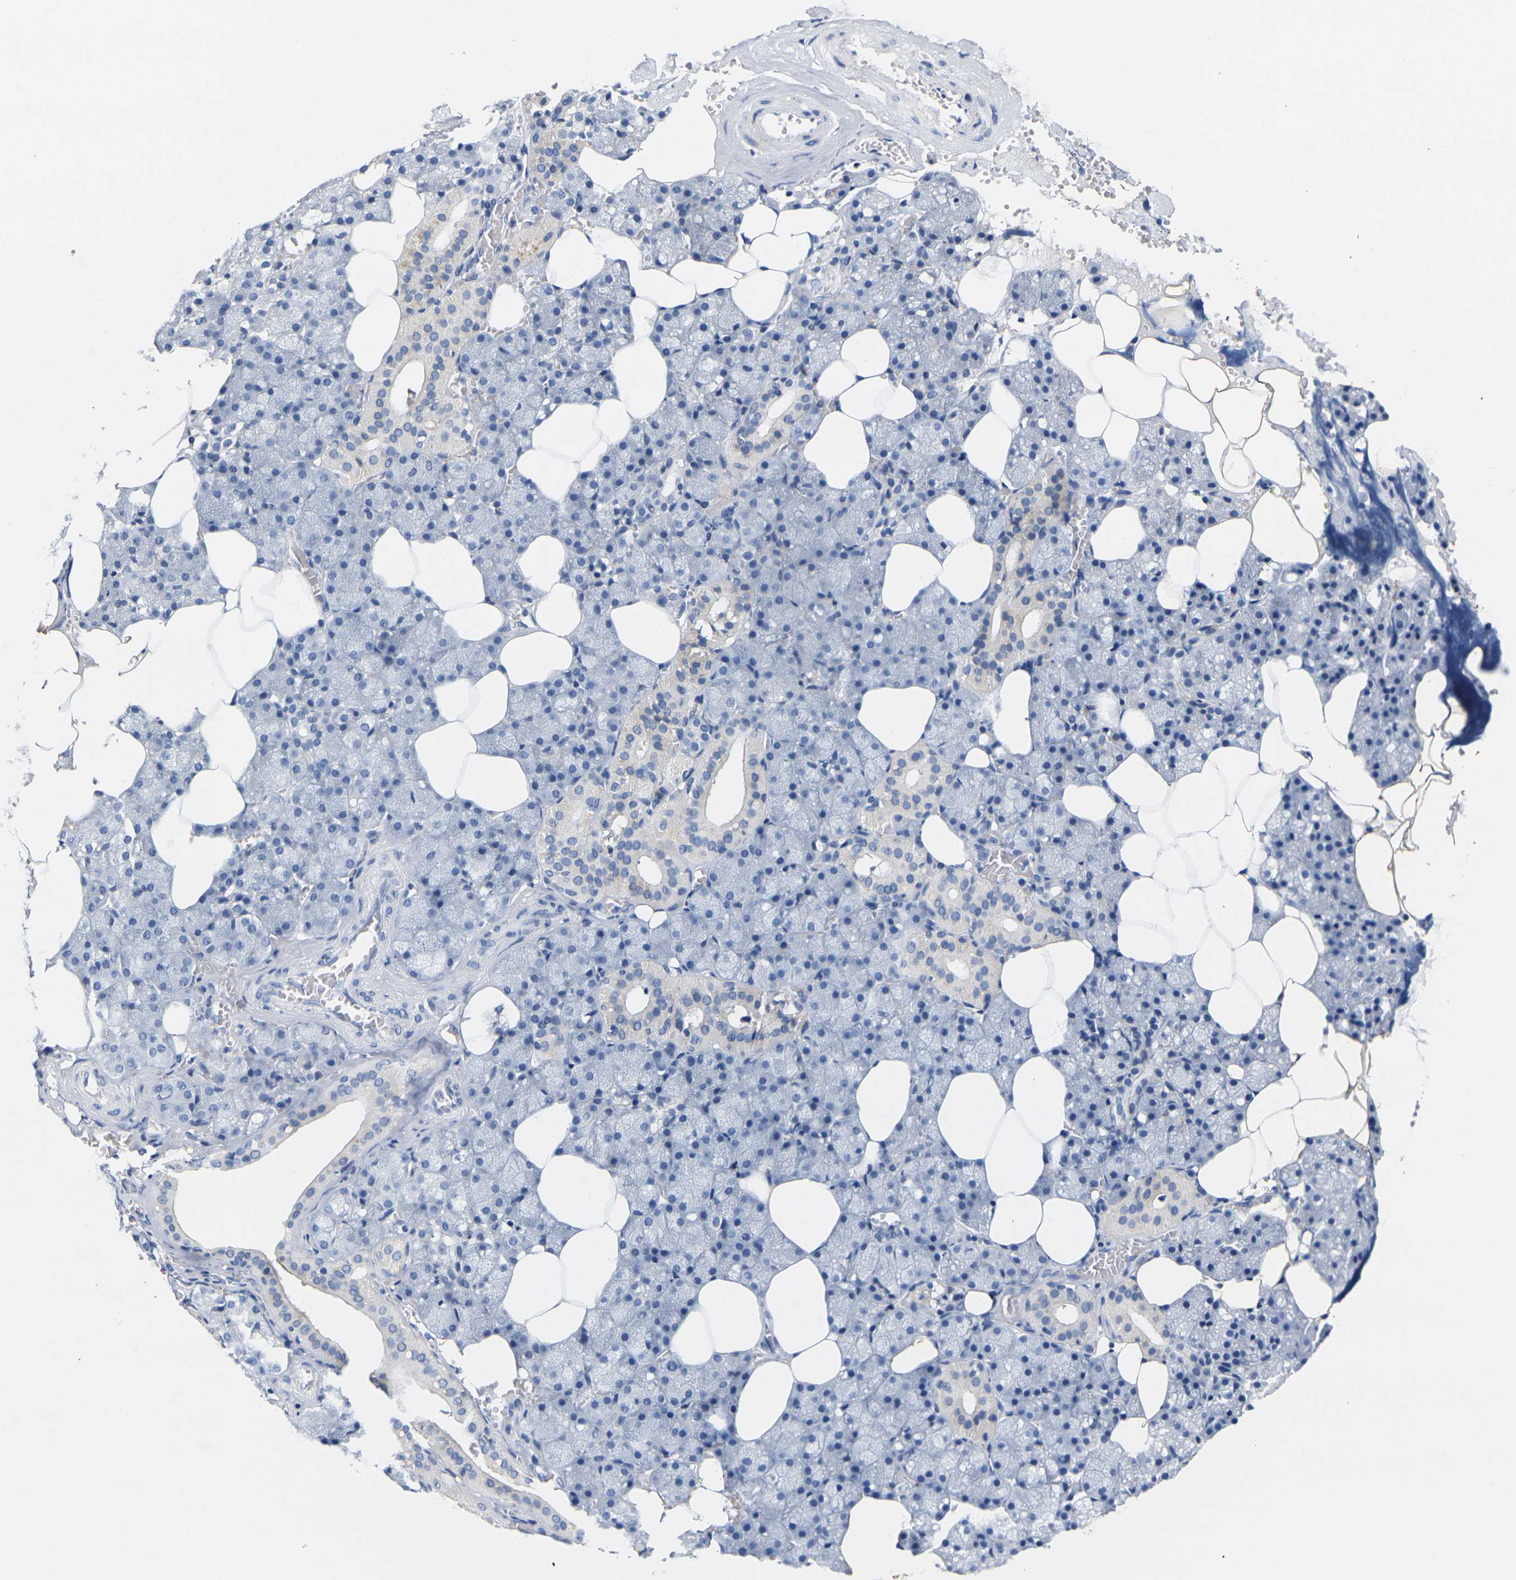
{"staining": {"intensity": "weak", "quantity": "<25%", "location": "cytoplasmic/membranous"}, "tissue": "salivary gland", "cell_type": "Glandular cells", "image_type": "normal", "snomed": [{"axis": "morphology", "description": "Normal tissue, NOS"}, {"axis": "topography", "description": "Salivary gland"}], "caption": "DAB (3,3'-diaminobenzidine) immunohistochemical staining of normal human salivary gland demonstrates no significant staining in glandular cells.", "gene": "NOCT", "patient": {"sex": "male", "age": 62}}